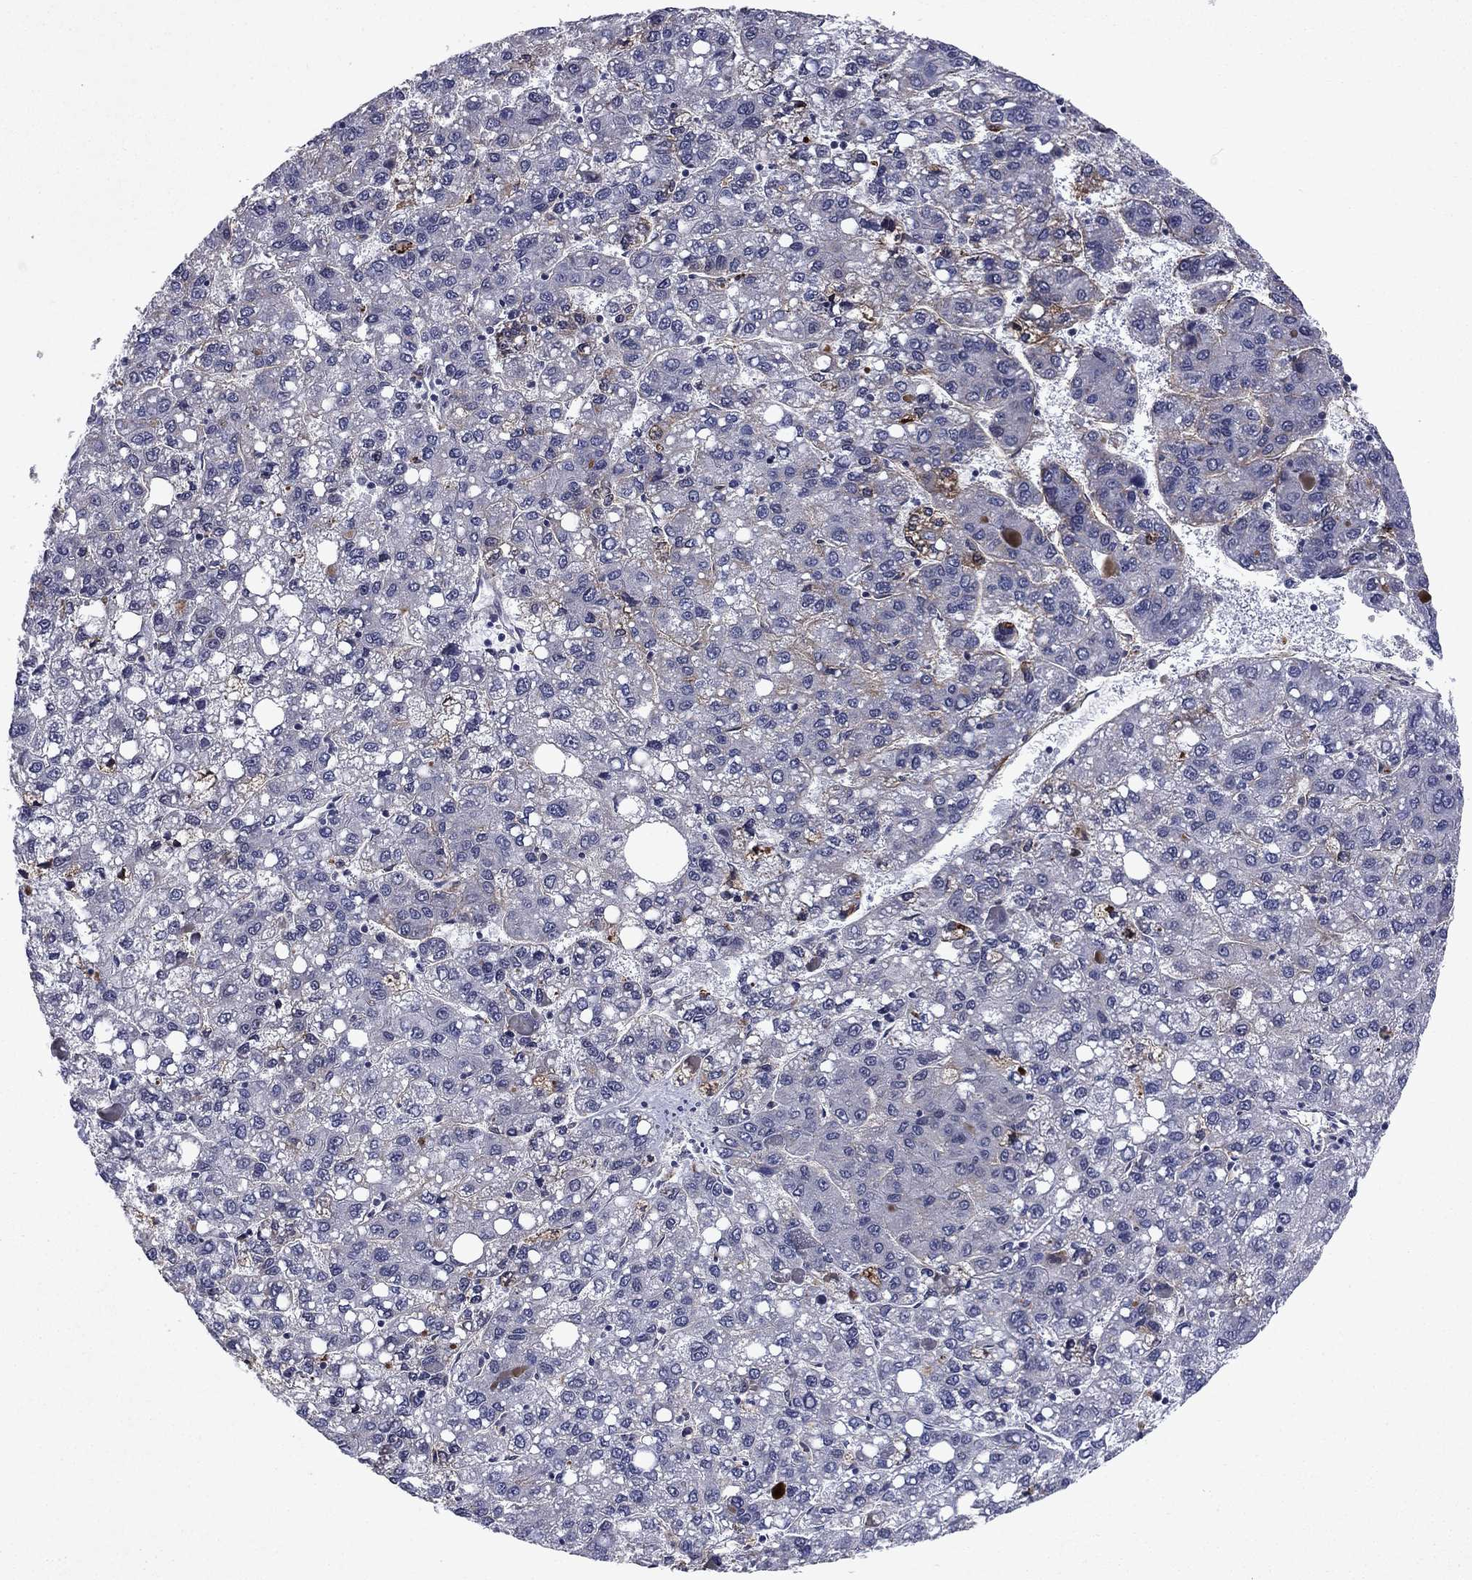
{"staining": {"intensity": "negative", "quantity": "none", "location": "none"}, "tissue": "liver cancer", "cell_type": "Tumor cells", "image_type": "cancer", "snomed": [{"axis": "morphology", "description": "Carcinoma, Hepatocellular, NOS"}, {"axis": "topography", "description": "Liver"}], "caption": "An immunohistochemistry photomicrograph of hepatocellular carcinoma (liver) is shown. There is no staining in tumor cells of hepatocellular carcinoma (liver).", "gene": "ECM1", "patient": {"sex": "female", "age": 82}}